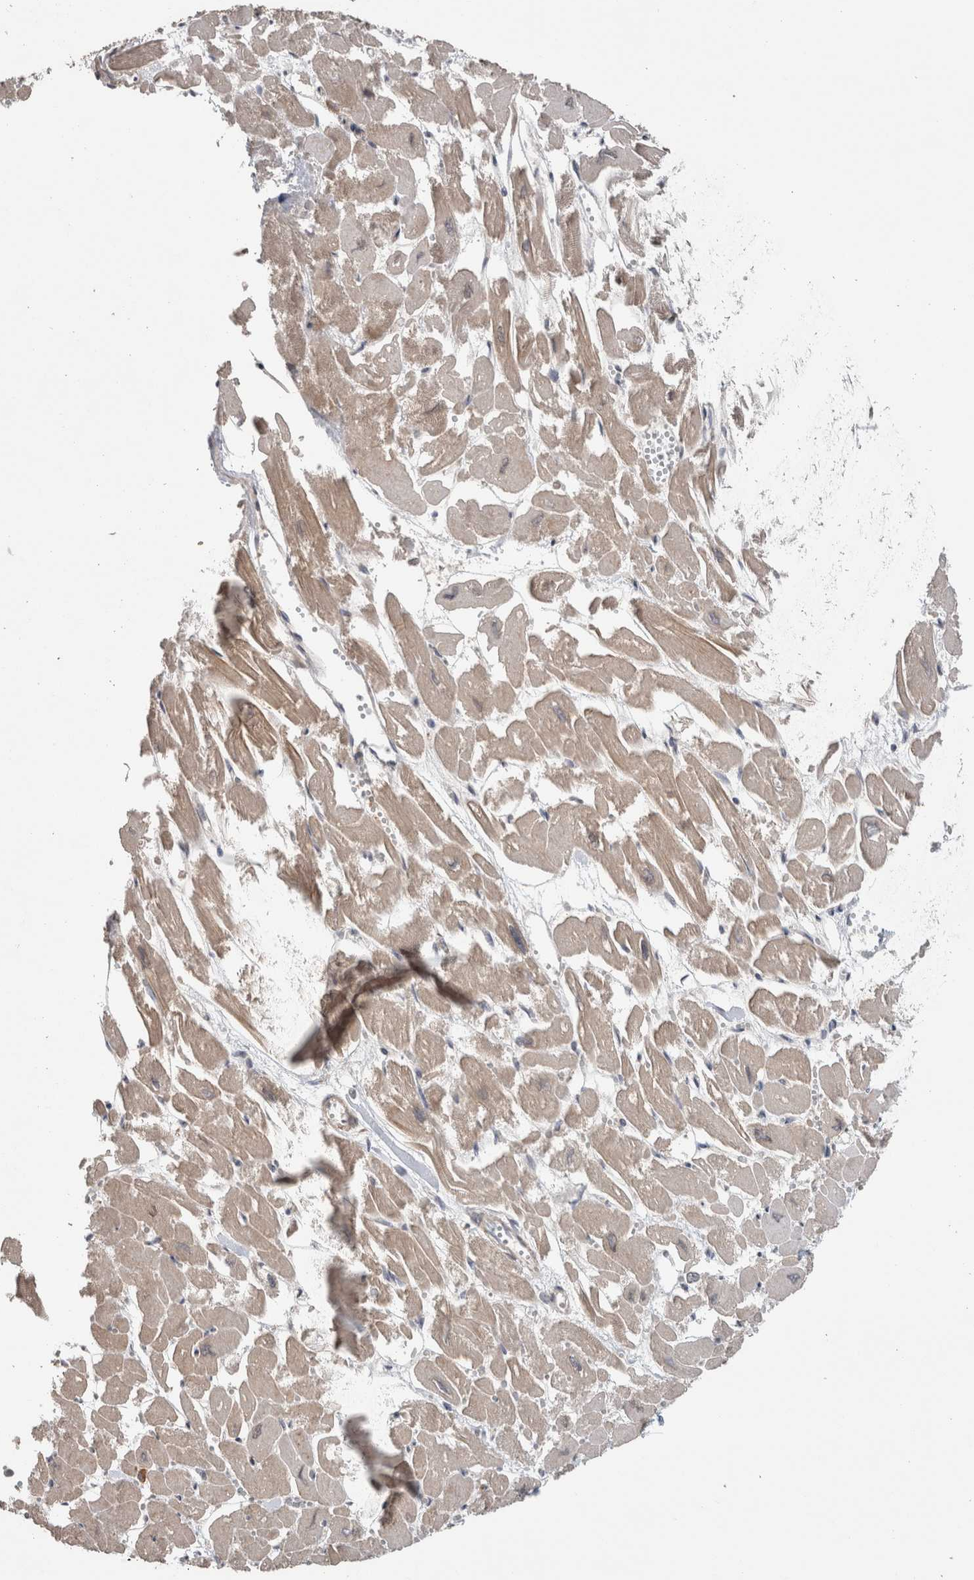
{"staining": {"intensity": "weak", "quantity": "25%-75%", "location": "cytoplasmic/membranous"}, "tissue": "heart muscle", "cell_type": "Cardiomyocytes", "image_type": "normal", "snomed": [{"axis": "morphology", "description": "Normal tissue, NOS"}, {"axis": "topography", "description": "Heart"}], "caption": "Immunohistochemical staining of normal human heart muscle demonstrates 25%-75% levels of weak cytoplasmic/membranous protein expression in approximately 25%-75% of cardiomyocytes.", "gene": "TRIM5", "patient": {"sex": "male", "age": 54}}